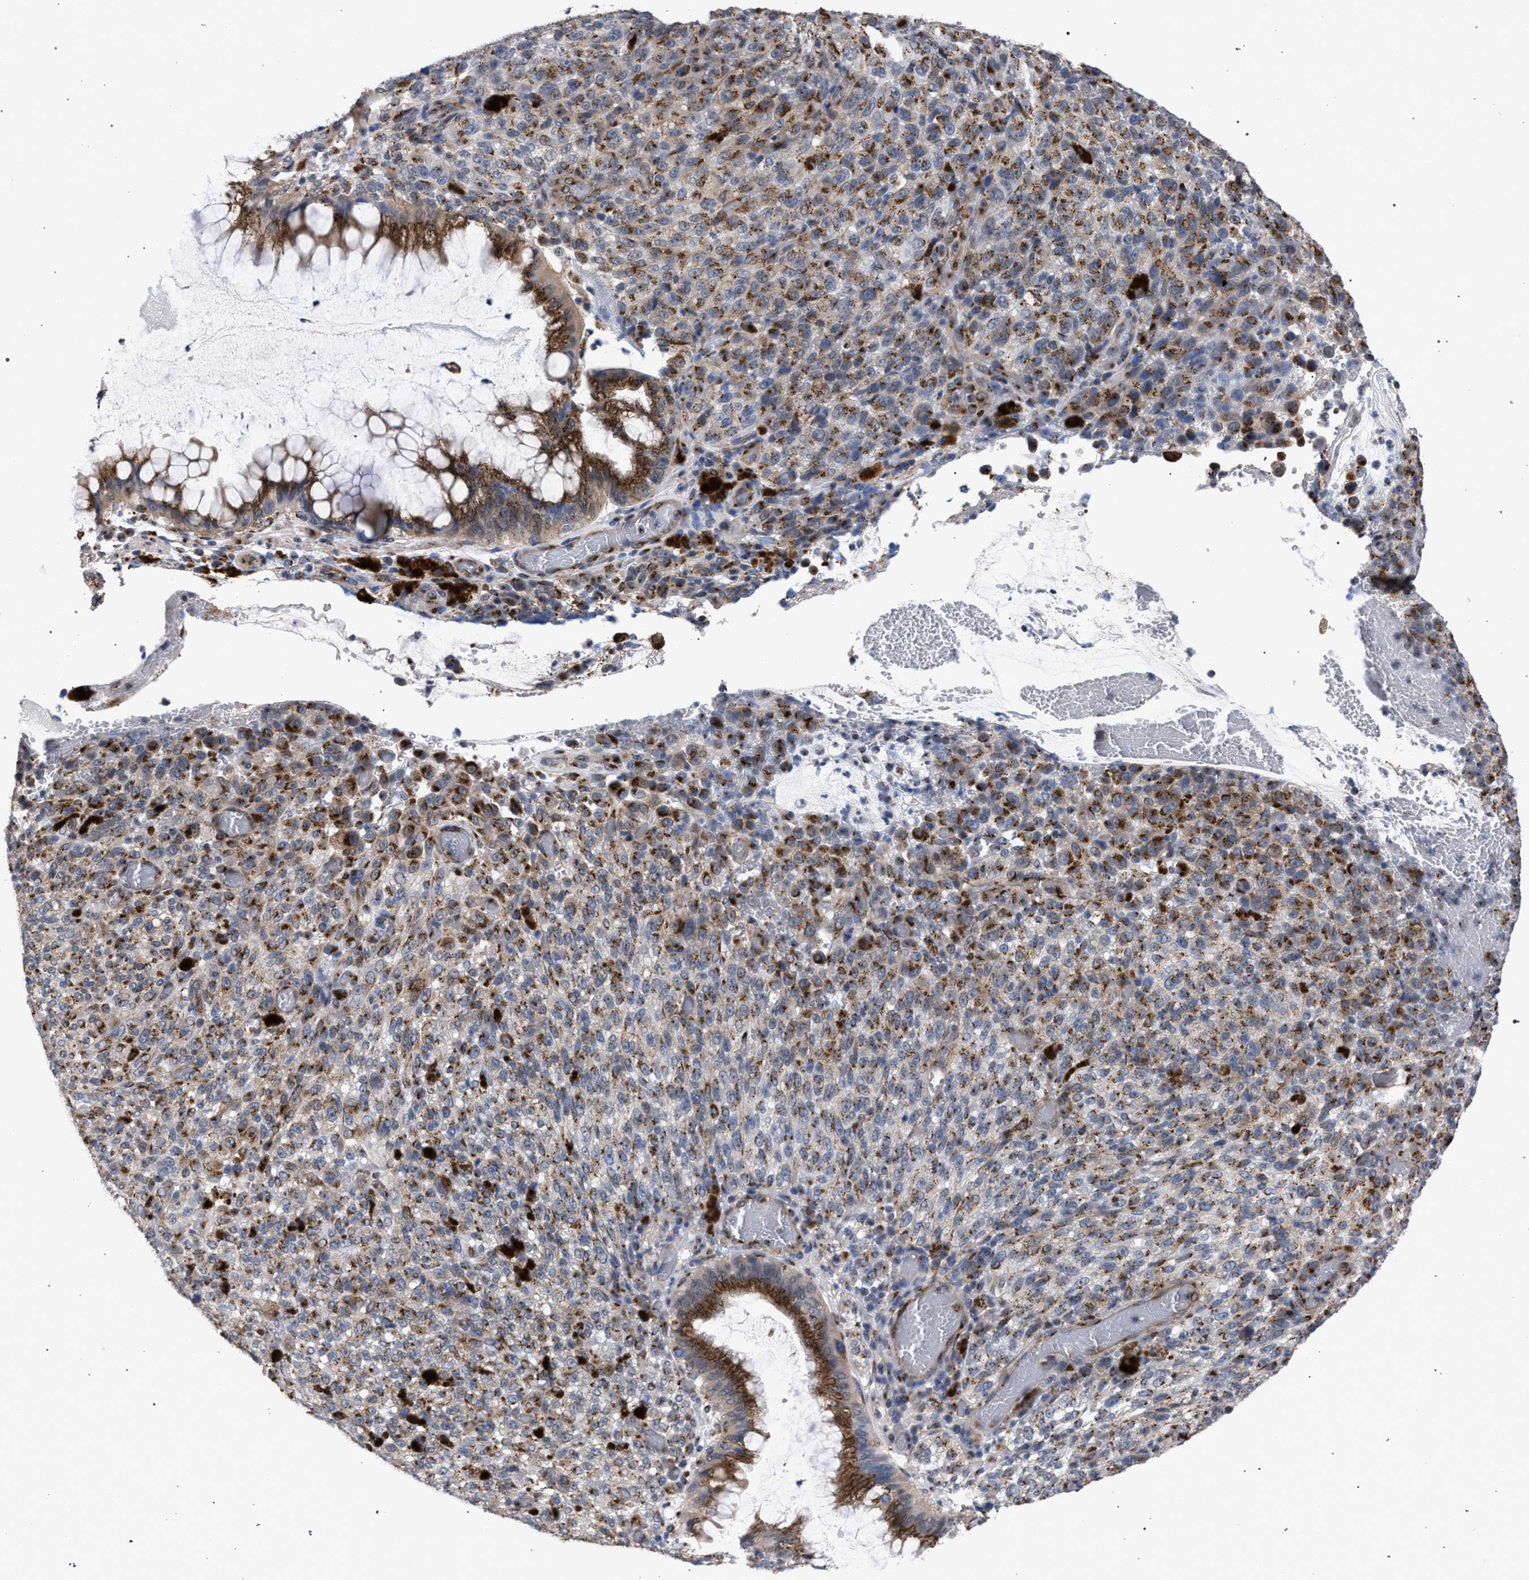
{"staining": {"intensity": "moderate", "quantity": ">75%", "location": "cytoplasmic/membranous"}, "tissue": "melanoma", "cell_type": "Tumor cells", "image_type": "cancer", "snomed": [{"axis": "morphology", "description": "Malignant melanoma, NOS"}, {"axis": "topography", "description": "Rectum"}], "caption": "A medium amount of moderate cytoplasmic/membranous positivity is present in approximately >75% of tumor cells in malignant melanoma tissue. (Brightfield microscopy of DAB IHC at high magnification).", "gene": "GOLGA2", "patient": {"sex": "female", "age": 81}}